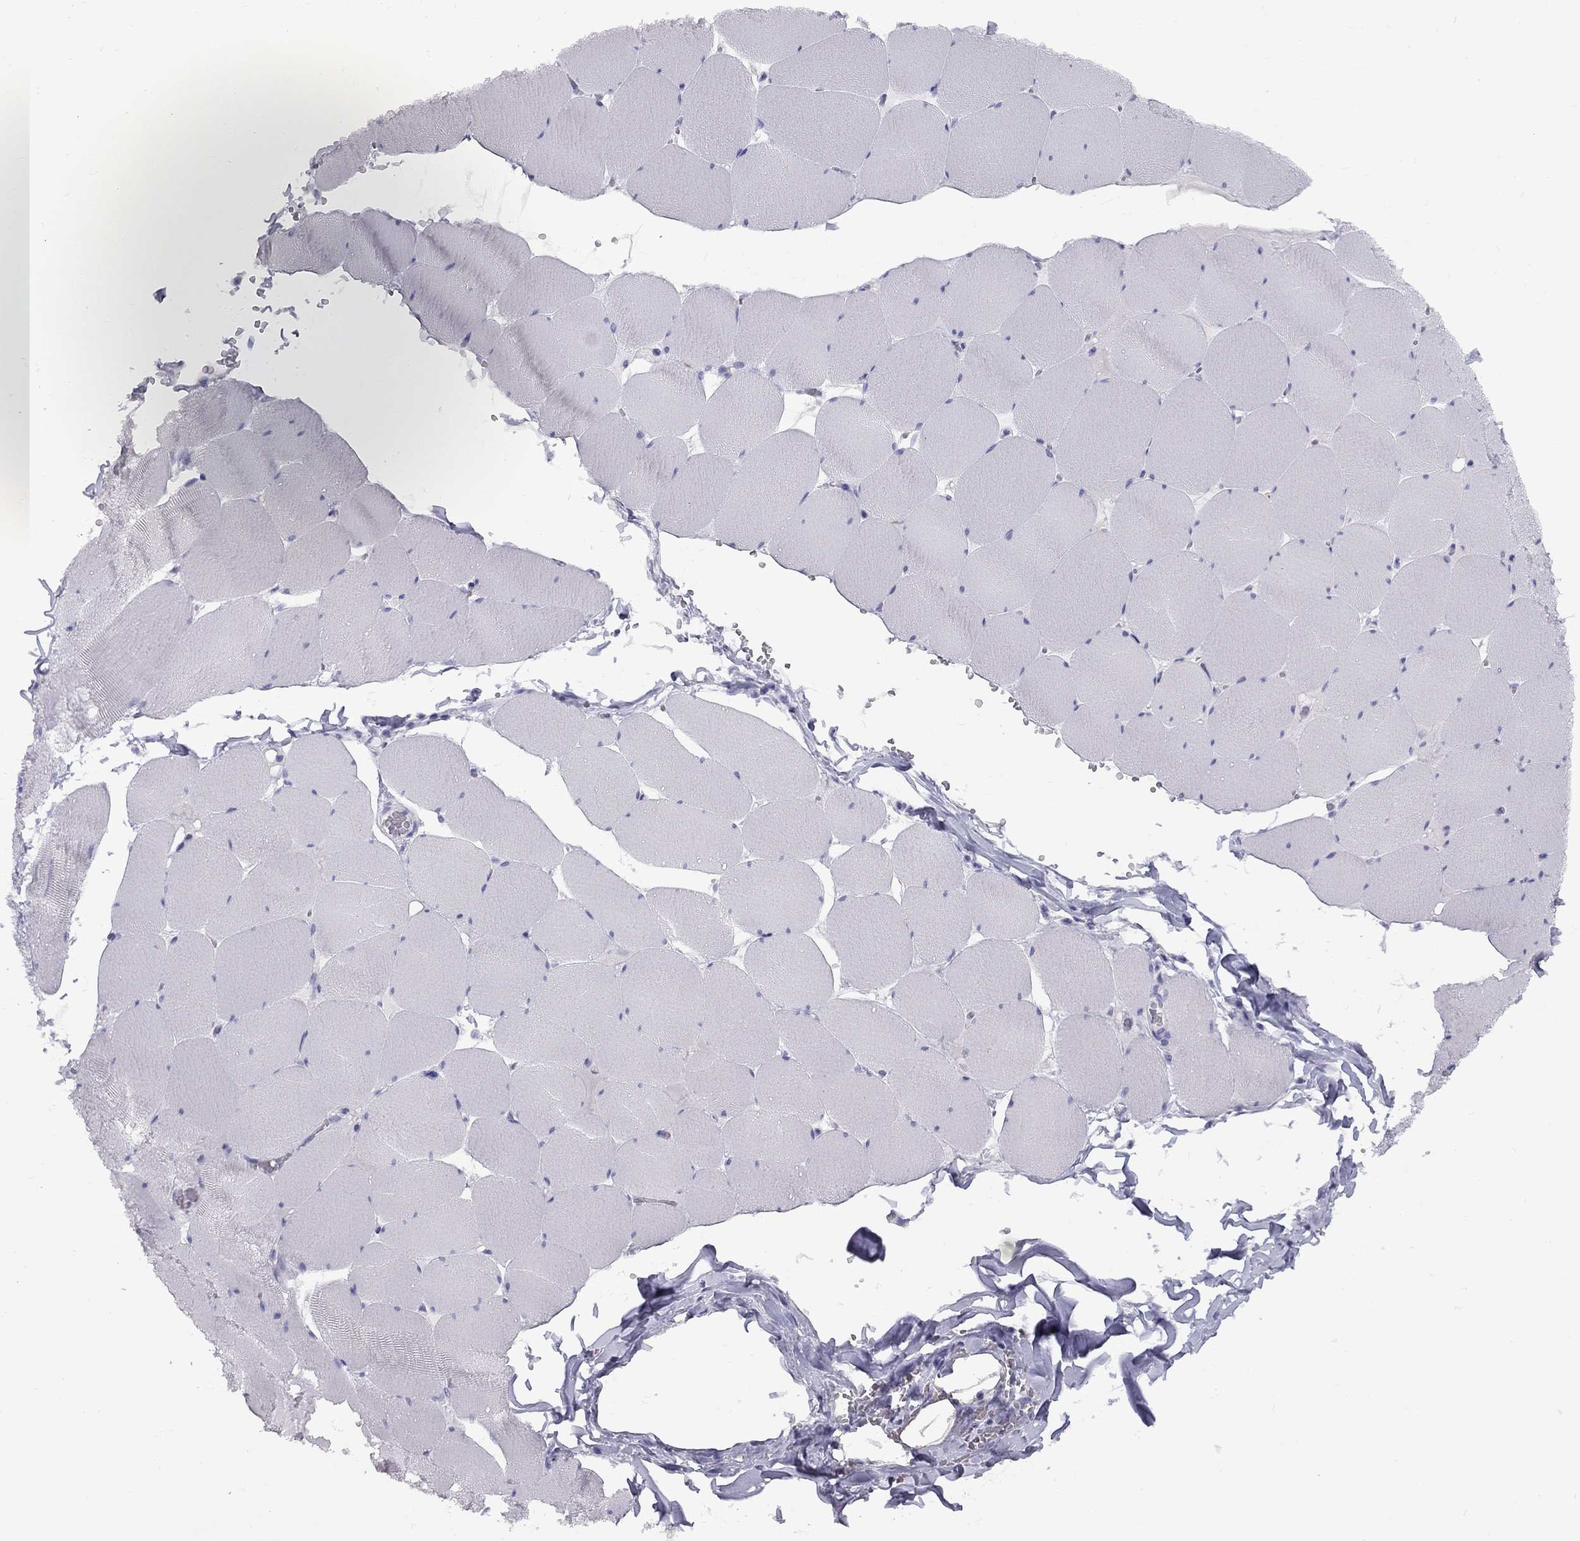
{"staining": {"intensity": "negative", "quantity": "none", "location": "none"}, "tissue": "skeletal muscle", "cell_type": "Myocytes", "image_type": "normal", "snomed": [{"axis": "morphology", "description": "Normal tissue, NOS"}, {"axis": "morphology", "description": "Malignant melanoma, Metastatic site"}, {"axis": "topography", "description": "Skeletal muscle"}], "caption": "DAB (3,3'-diaminobenzidine) immunohistochemical staining of normal human skeletal muscle demonstrates no significant positivity in myocytes.", "gene": "FSCN3", "patient": {"sex": "male", "age": 50}}